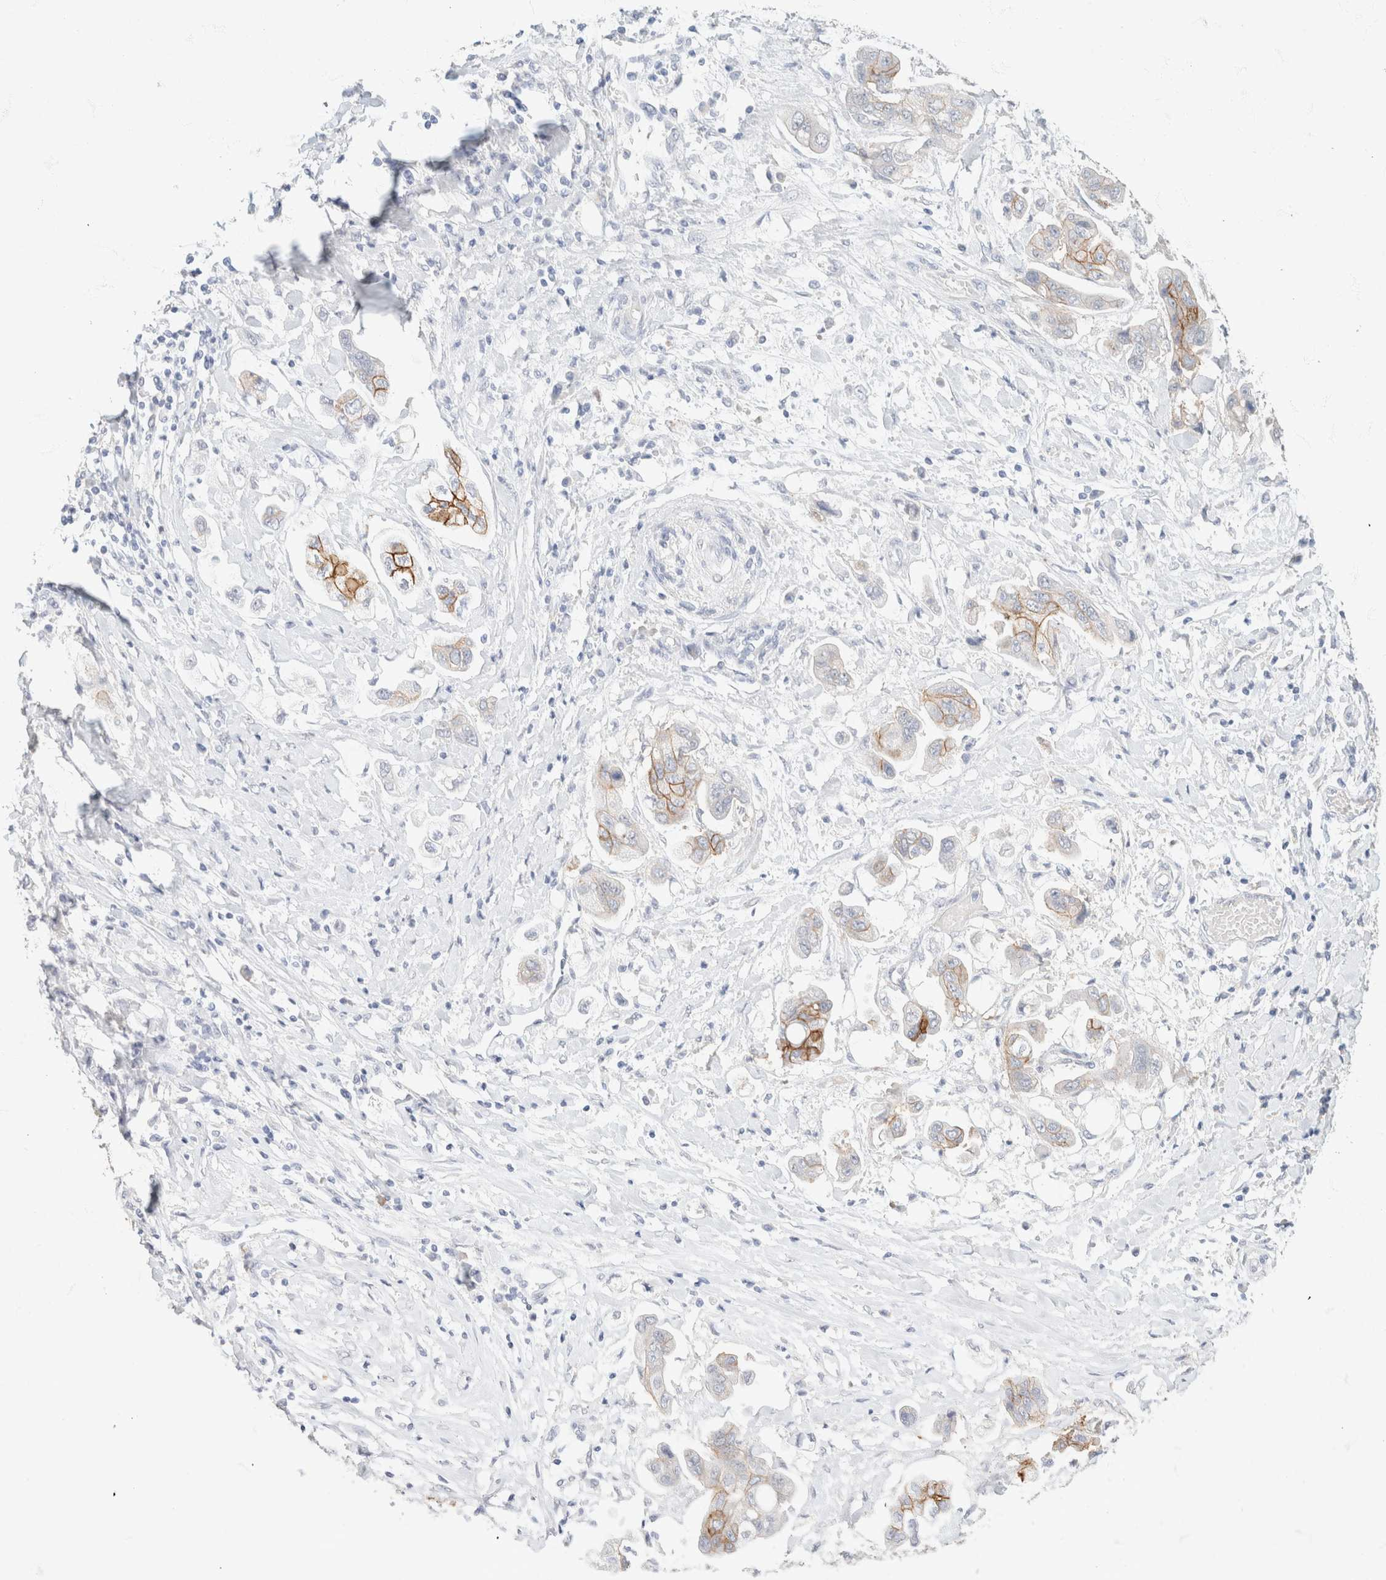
{"staining": {"intensity": "moderate", "quantity": "<25%", "location": "cytoplasmic/membranous"}, "tissue": "stomach cancer", "cell_type": "Tumor cells", "image_type": "cancer", "snomed": [{"axis": "morphology", "description": "Adenocarcinoma, NOS"}, {"axis": "topography", "description": "Stomach"}], "caption": "Stomach cancer stained with a brown dye exhibits moderate cytoplasmic/membranous positive staining in approximately <25% of tumor cells.", "gene": "CA12", "patient": {"sex": "male", "age": 62}}